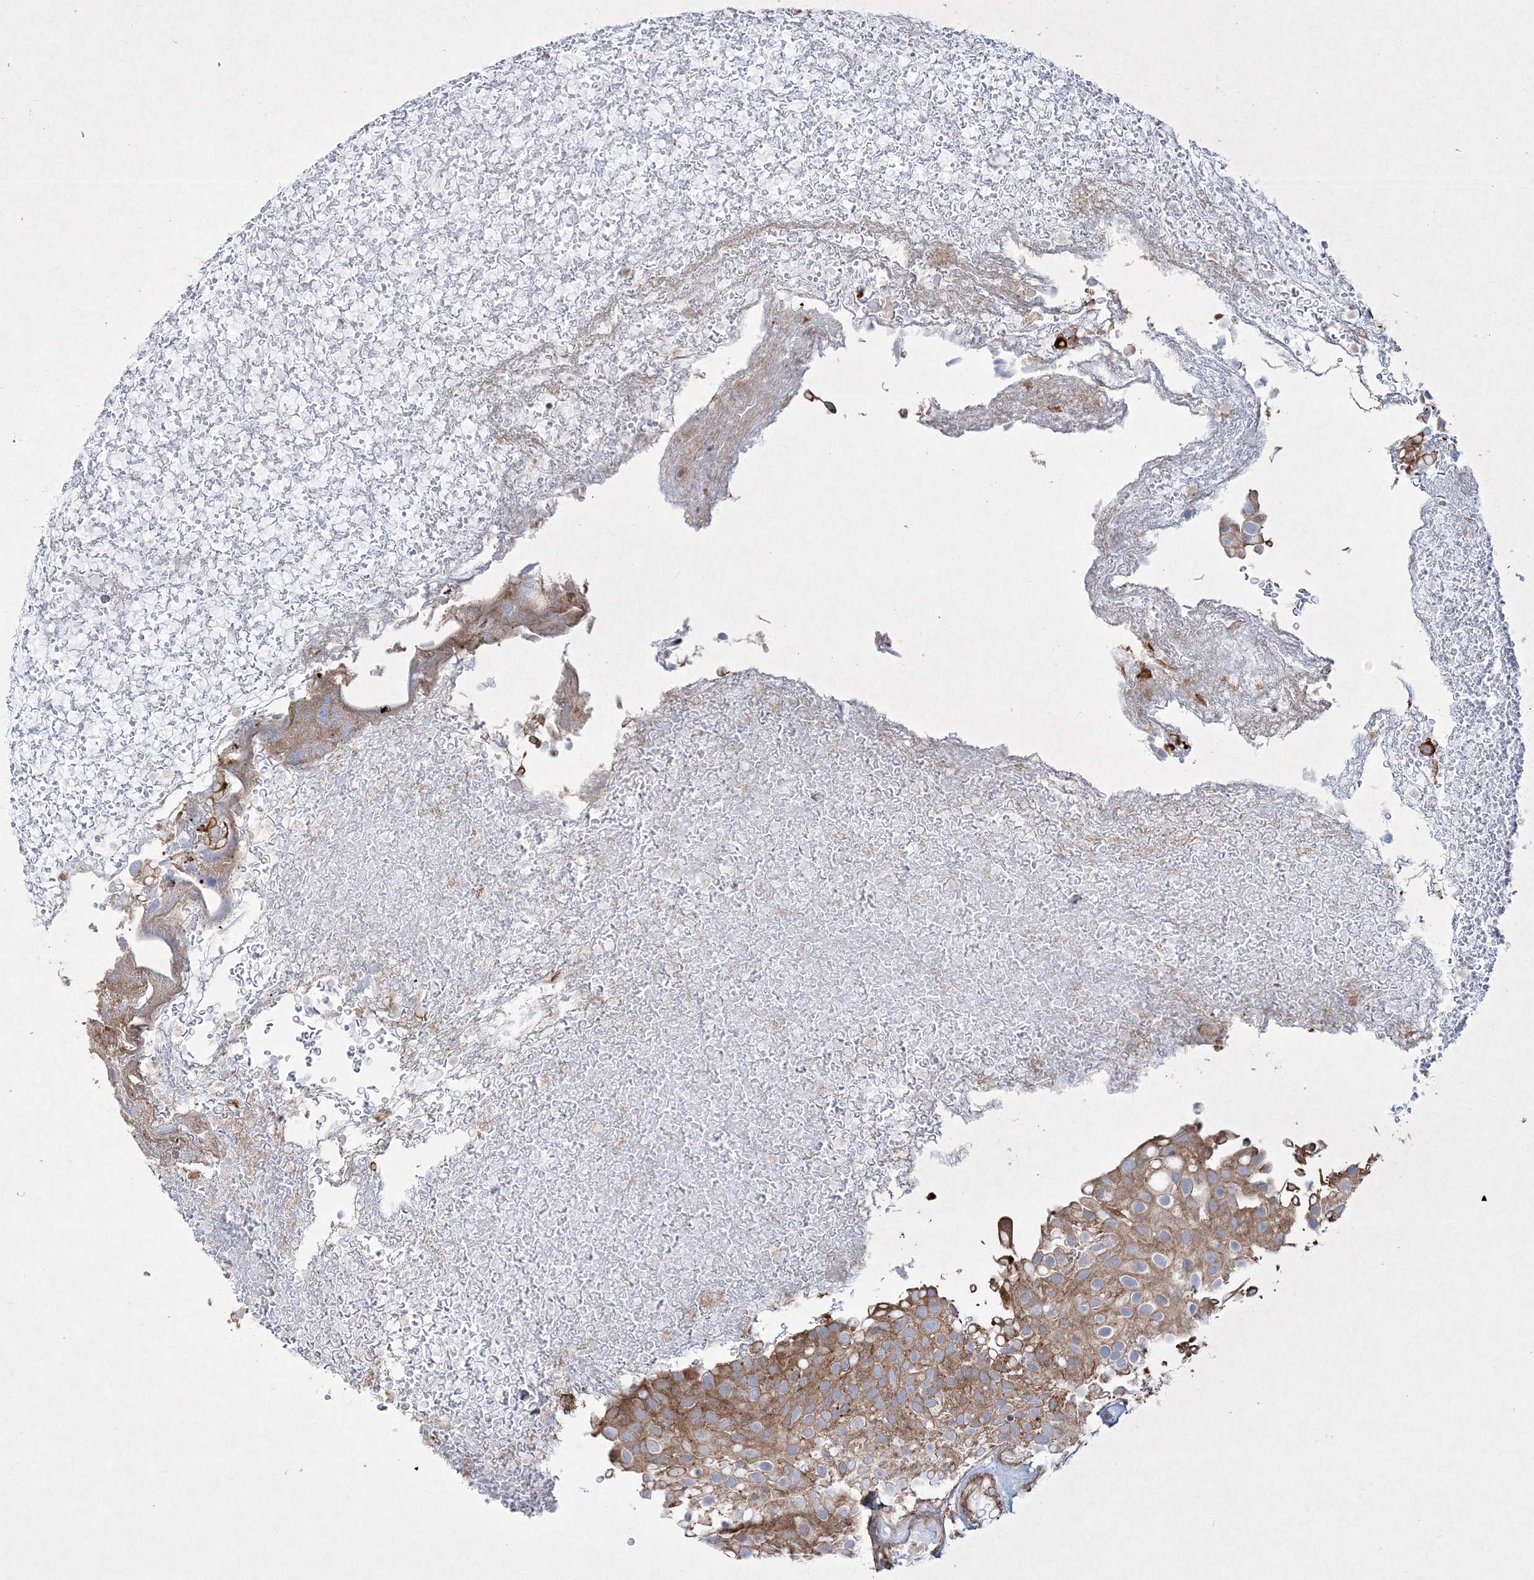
{"staining": {"intensity": "moderate", "quantity": ">75%", "location": "cytoplasmic/membranous"}, "tissue": "urothelial cancer", "cell_type": "Tumor cells", "image_type": "cancer", "snomed": [{"axis": "morphology", "description": "Urothelial carcinoma, Low grade"}, {"axis": "topography", "description": "Urinary bladder"}], "caption": "Approximately >75% of tumor cells in low-grade urothelial carcinoma exhibit moderate cytoplasmic/membranous protein positivity as visualized by brown immunohistochemical staining.", "gene": "RICTOR", "patient": {"sex": "male", "age": 78}}